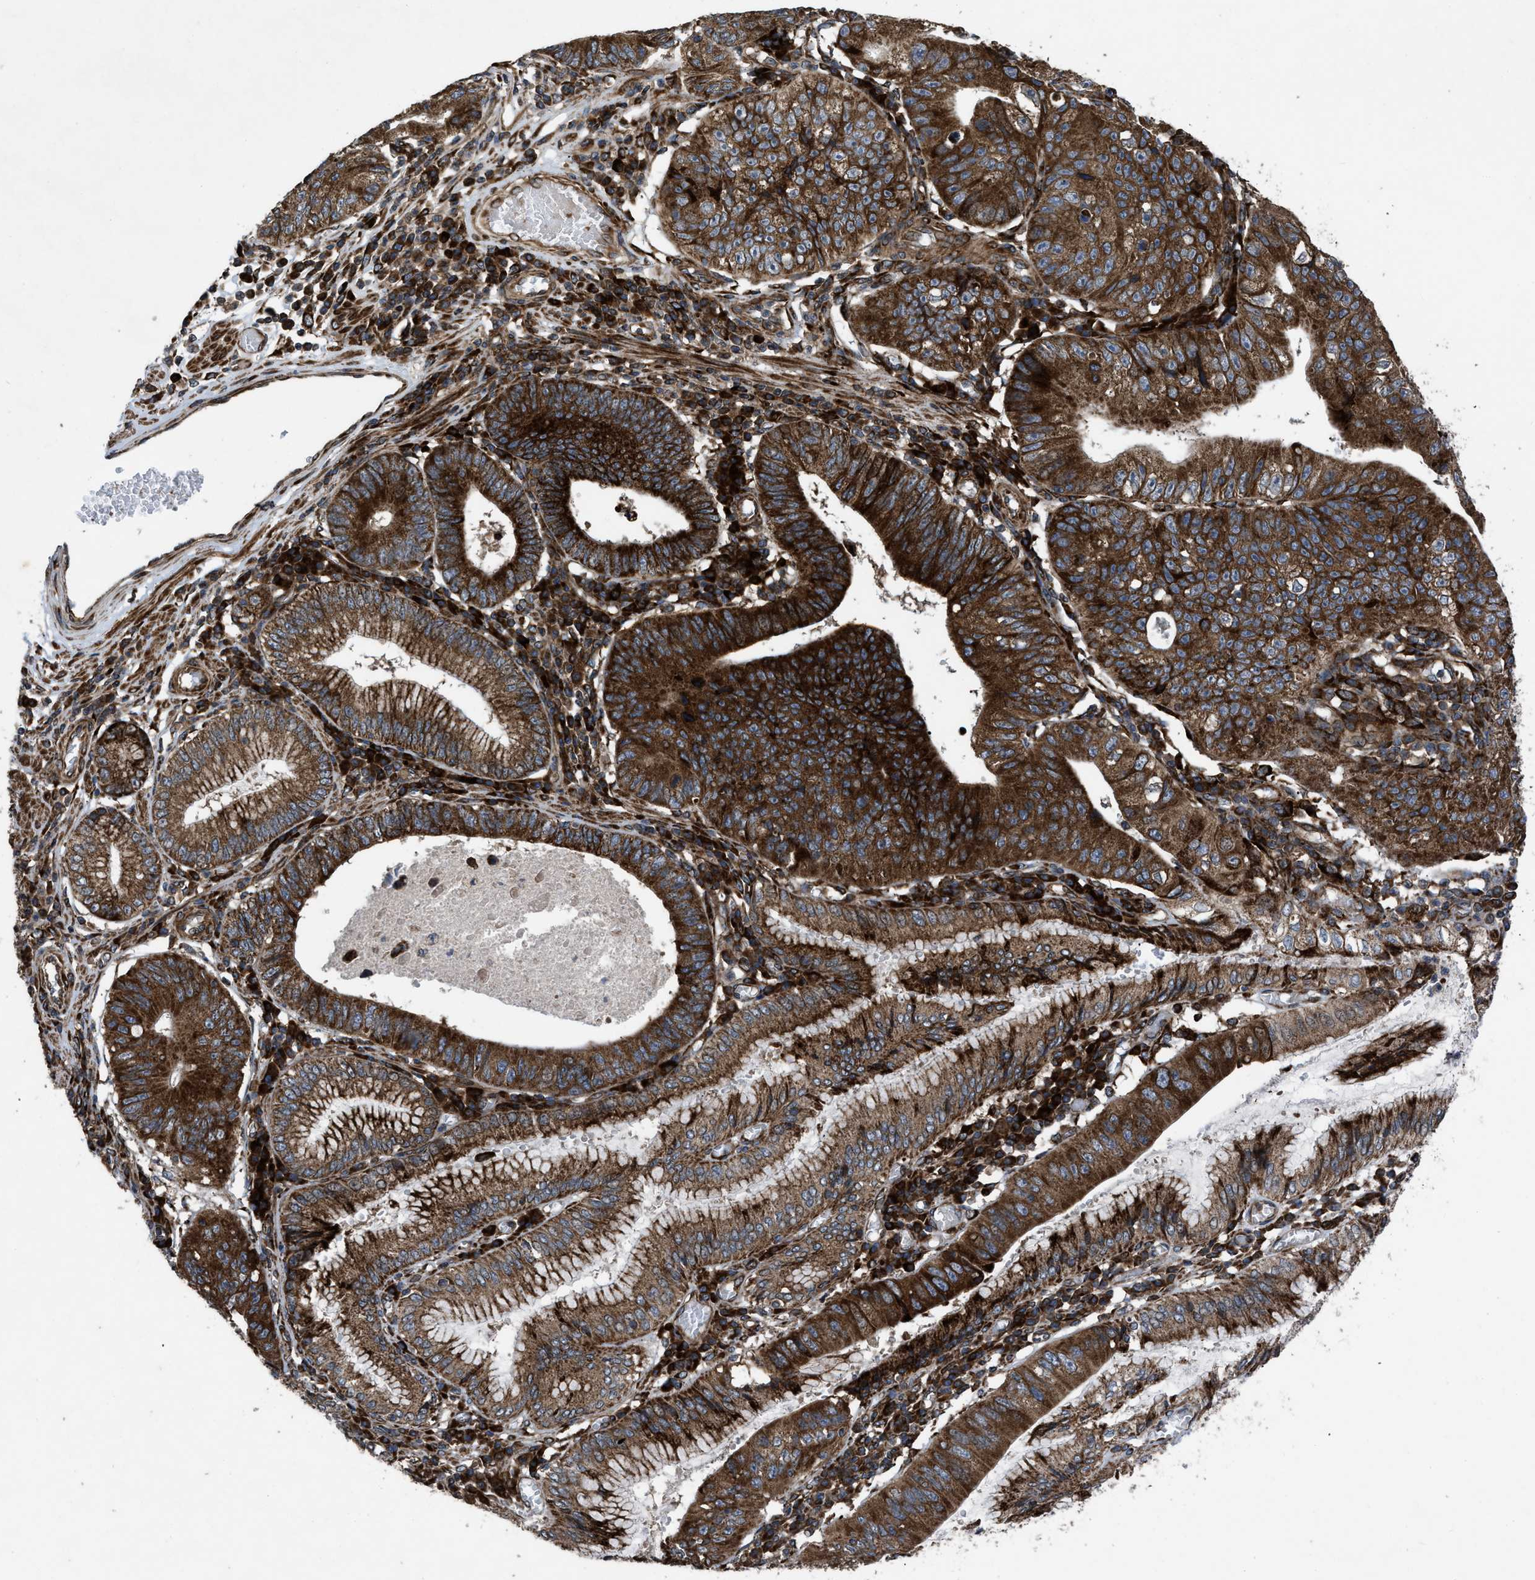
{"staining": {"intensity": "strong", "quantity": ">75%", "location": "cytoplasmic/membranous"}, "tissue": "stomach cancer", "cell_type": "Tumor cells", "image_type": "cancer", "snomed": [{"axis": "morphology", "description": "Adenocarcinoma, NOS"}, {"axis": "topography", "description": "Stomach"}], "caption": "DAB (3,3'-diaminobenzidine) immunohistochemical staining of human stomach adenocarcinoma exhibits strong cytoplasmic/membranous protein positivity in approximately >75% of tumor cells.", "gene": "PER3", "patient": {"sex": "male", "age": 59}}